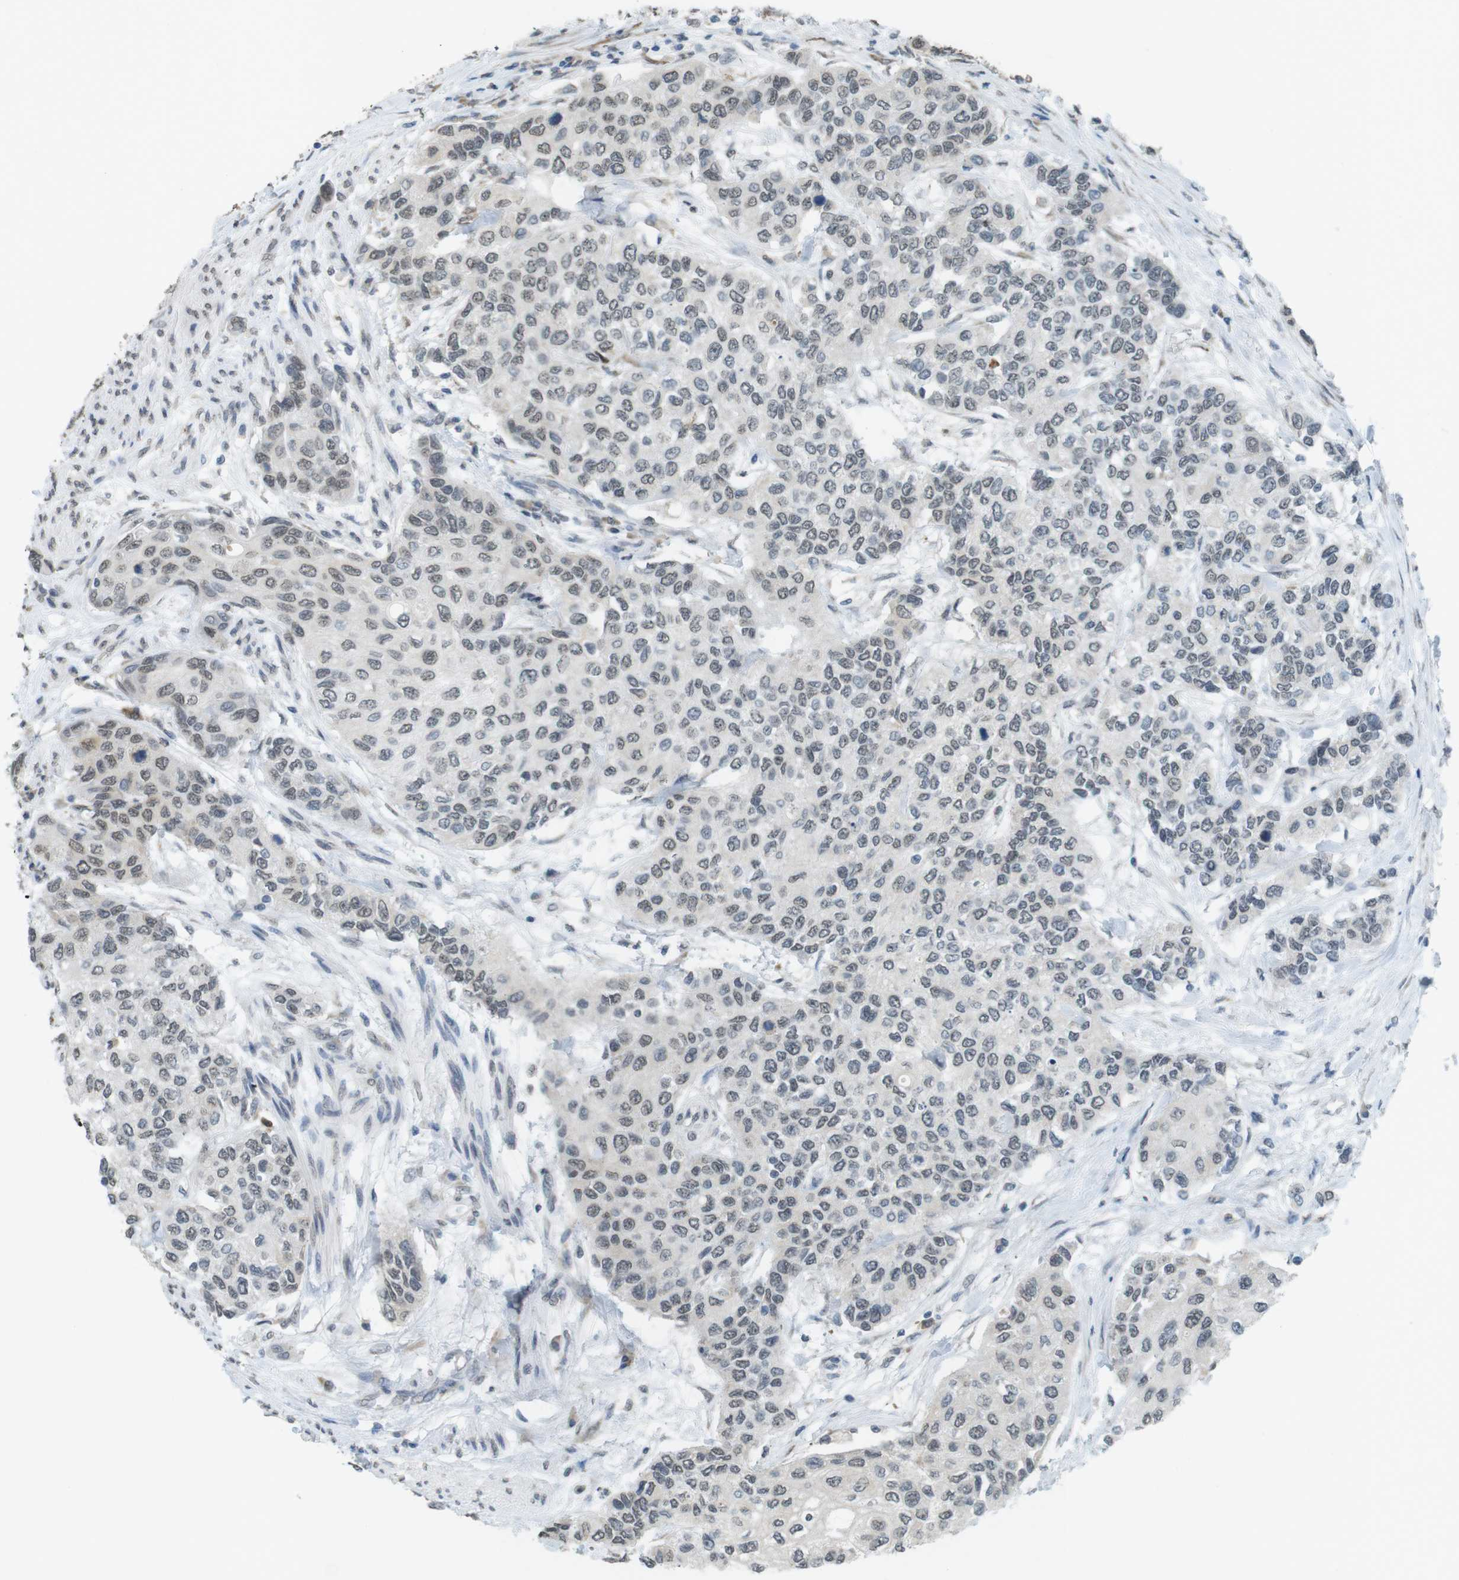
{"staining": {"intensity": "weak", "quantity": "25%-75%", "location": "nuclear"}, "tissue": "urothelial cancer", "cell_type": "Tumor cells", "image_type": "cancer", "snomed": [{"axis": "morphology", "description": "Urothelial carcinoma, High grade"}, {"axis": "topography", "description": "Urinary bladder"}], "caption": "Immunohistochemistry (IHC) staining of high-grade urothelial carcinoma, which exhibits low levels of weak nuclear positivity in approximately 25%-75% of tumor cells indicating weak nuclear protein expression. The staining was performed using DAB (3,3'-diaminobenzidine) (brown) for protein detection and nuclei were counterstained in hematoxylin (blue).", "gene": "FZD10", "patient": {"sex": "female", "age": 56}}